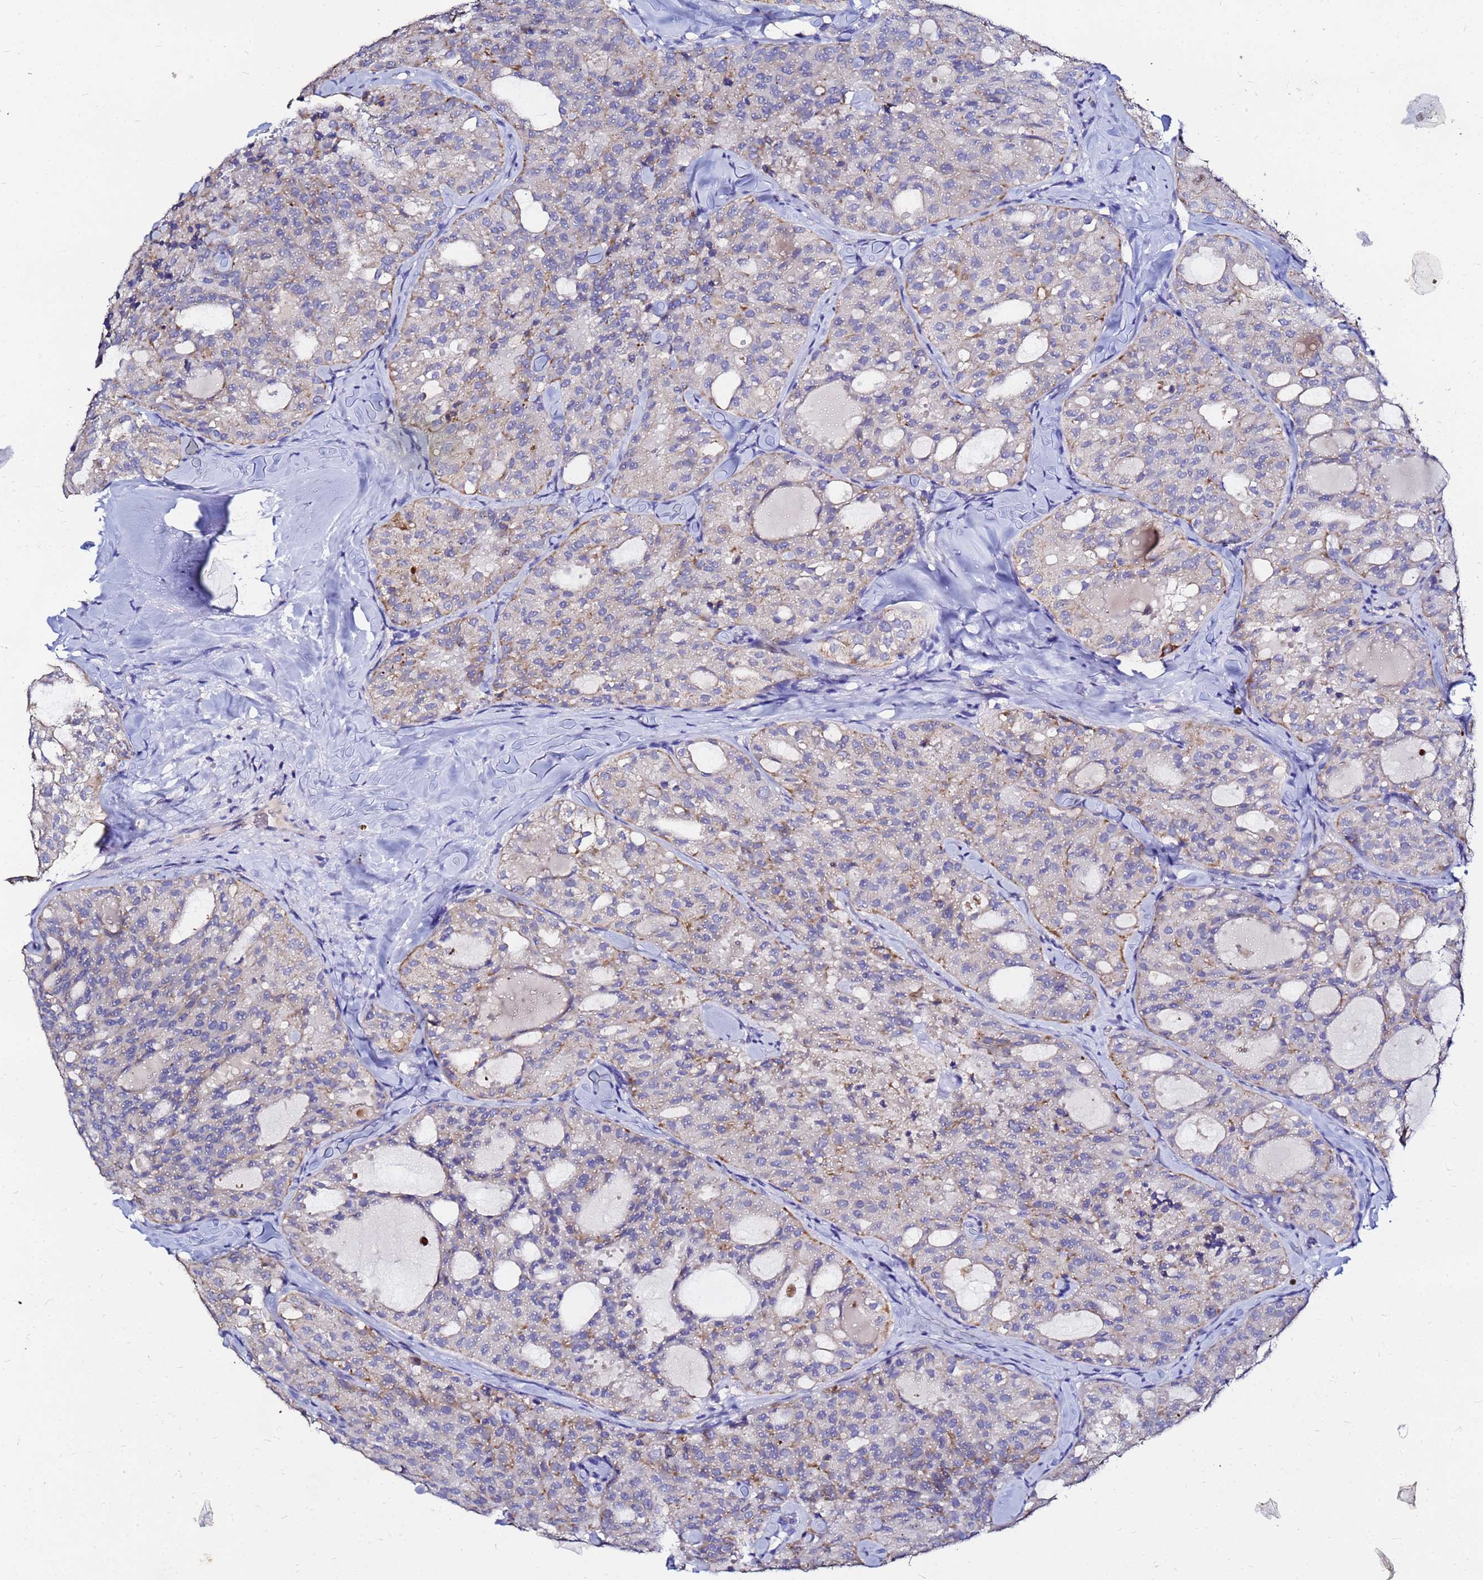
{"staining": {"intensity": "moderate", "quantity": "<25%", "location": "cytoplasmic/membranous"}, "tissue": "thyroid cancer", "cell_type": "Tumor cells", "image_type": "cancer", "snomed": [{"axis": "morphology", "description": "Follicular adenoma carcinoma, NOS"}, {"axis": "topography", "description": "Thyroid gland"}], "caption": "Protein staining by immunohistochemistry shows moderate cytoplasmic/membranous expression in about <25% of tumor cells in thyroid cancer.", "gene": "FAM183A", "patient": {"sex": "male", "age": 75}}